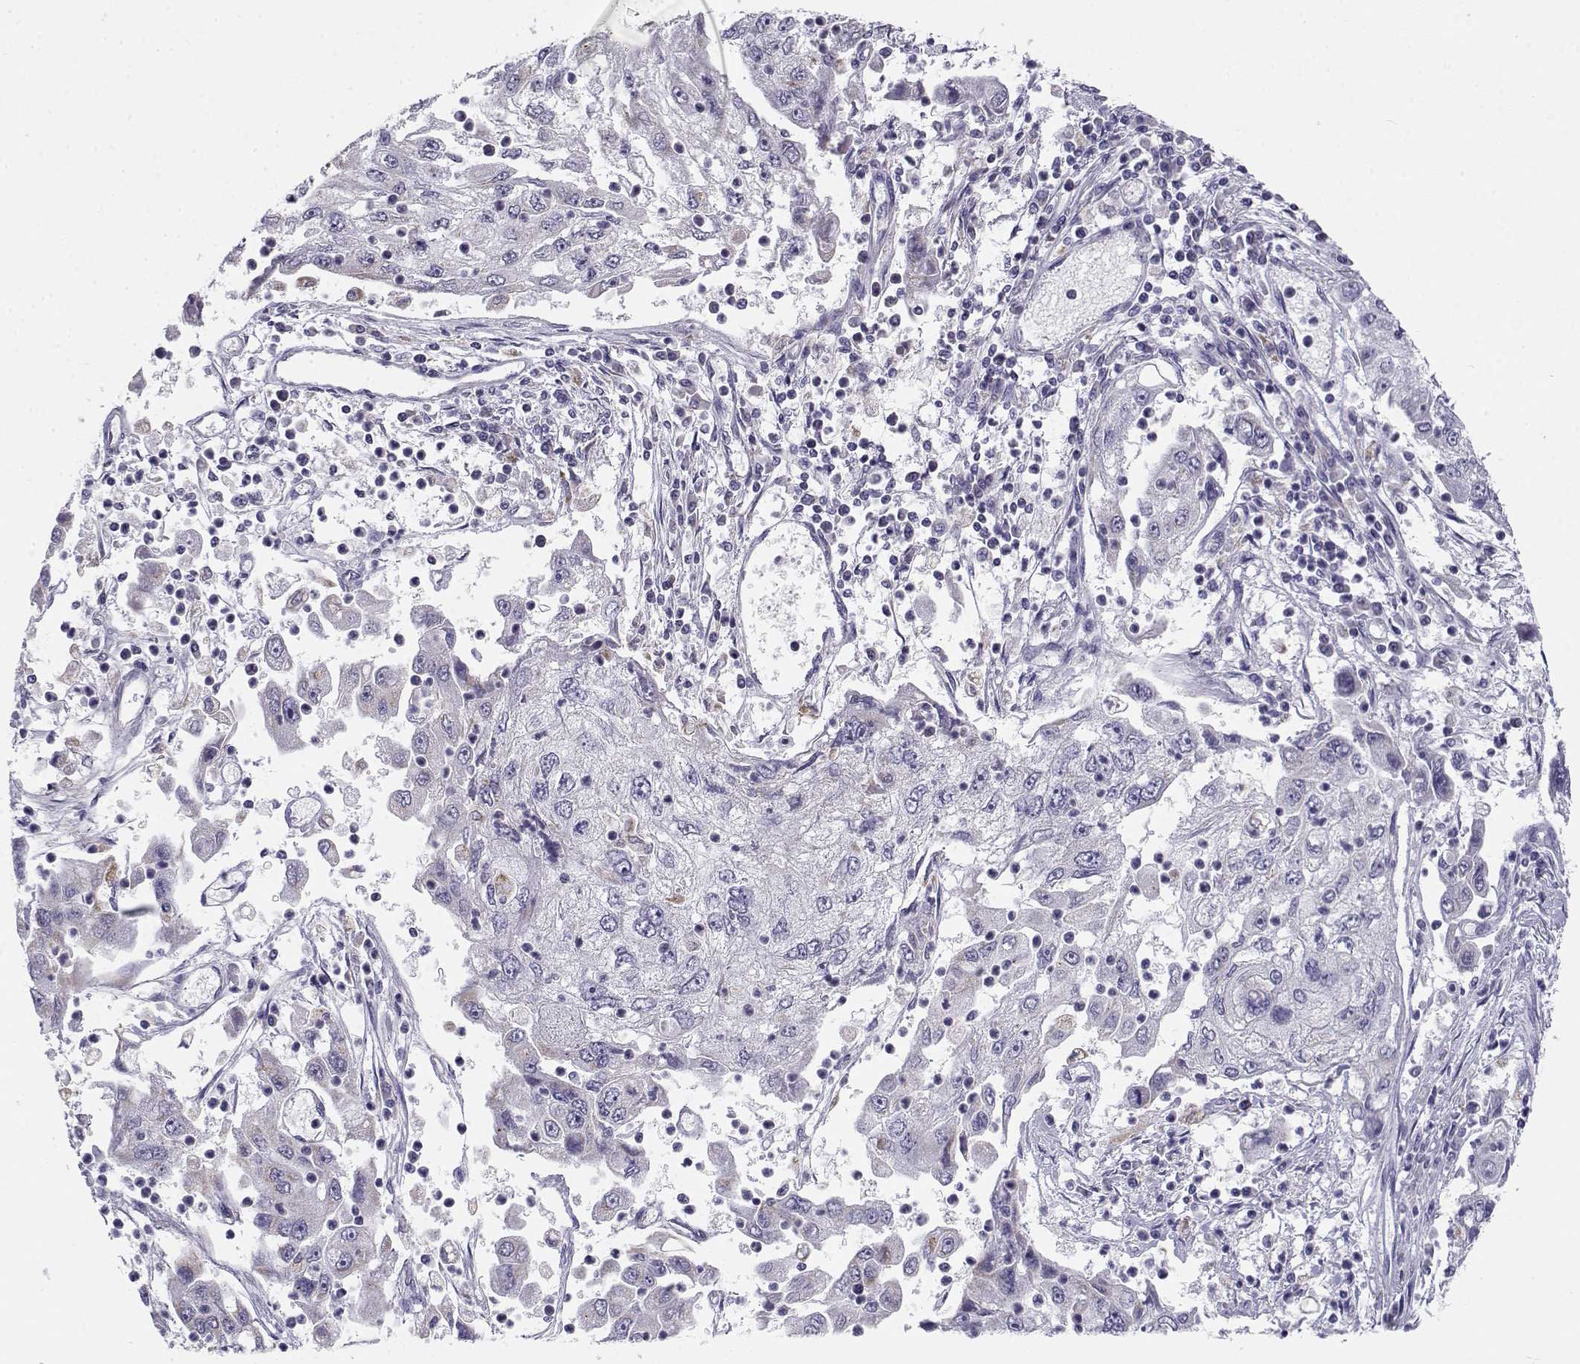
{"staining": {"intensity": "negative", "quantity": "none", "location": "none"}, "tissue": "cervical cancer", "cell_type": "Tumor cells", "image_type": "cancer", "snomed": [{"axis": "morphology", "description": "Squamous cell carcinoma, NOS"}, {"axis": "topography", "description": "Cervix"}], "caption": "High magnification brightfield microscopy of cervical cancer (squamous cell carcinoma) stained with DAB (3,3'-diaminobenzidine) (brown) and counterstained with hematoxylin (blue): tumor cells show no significant expression.", "gene": "FAM166A", "patient": {"sex": "female", "age": 36}}